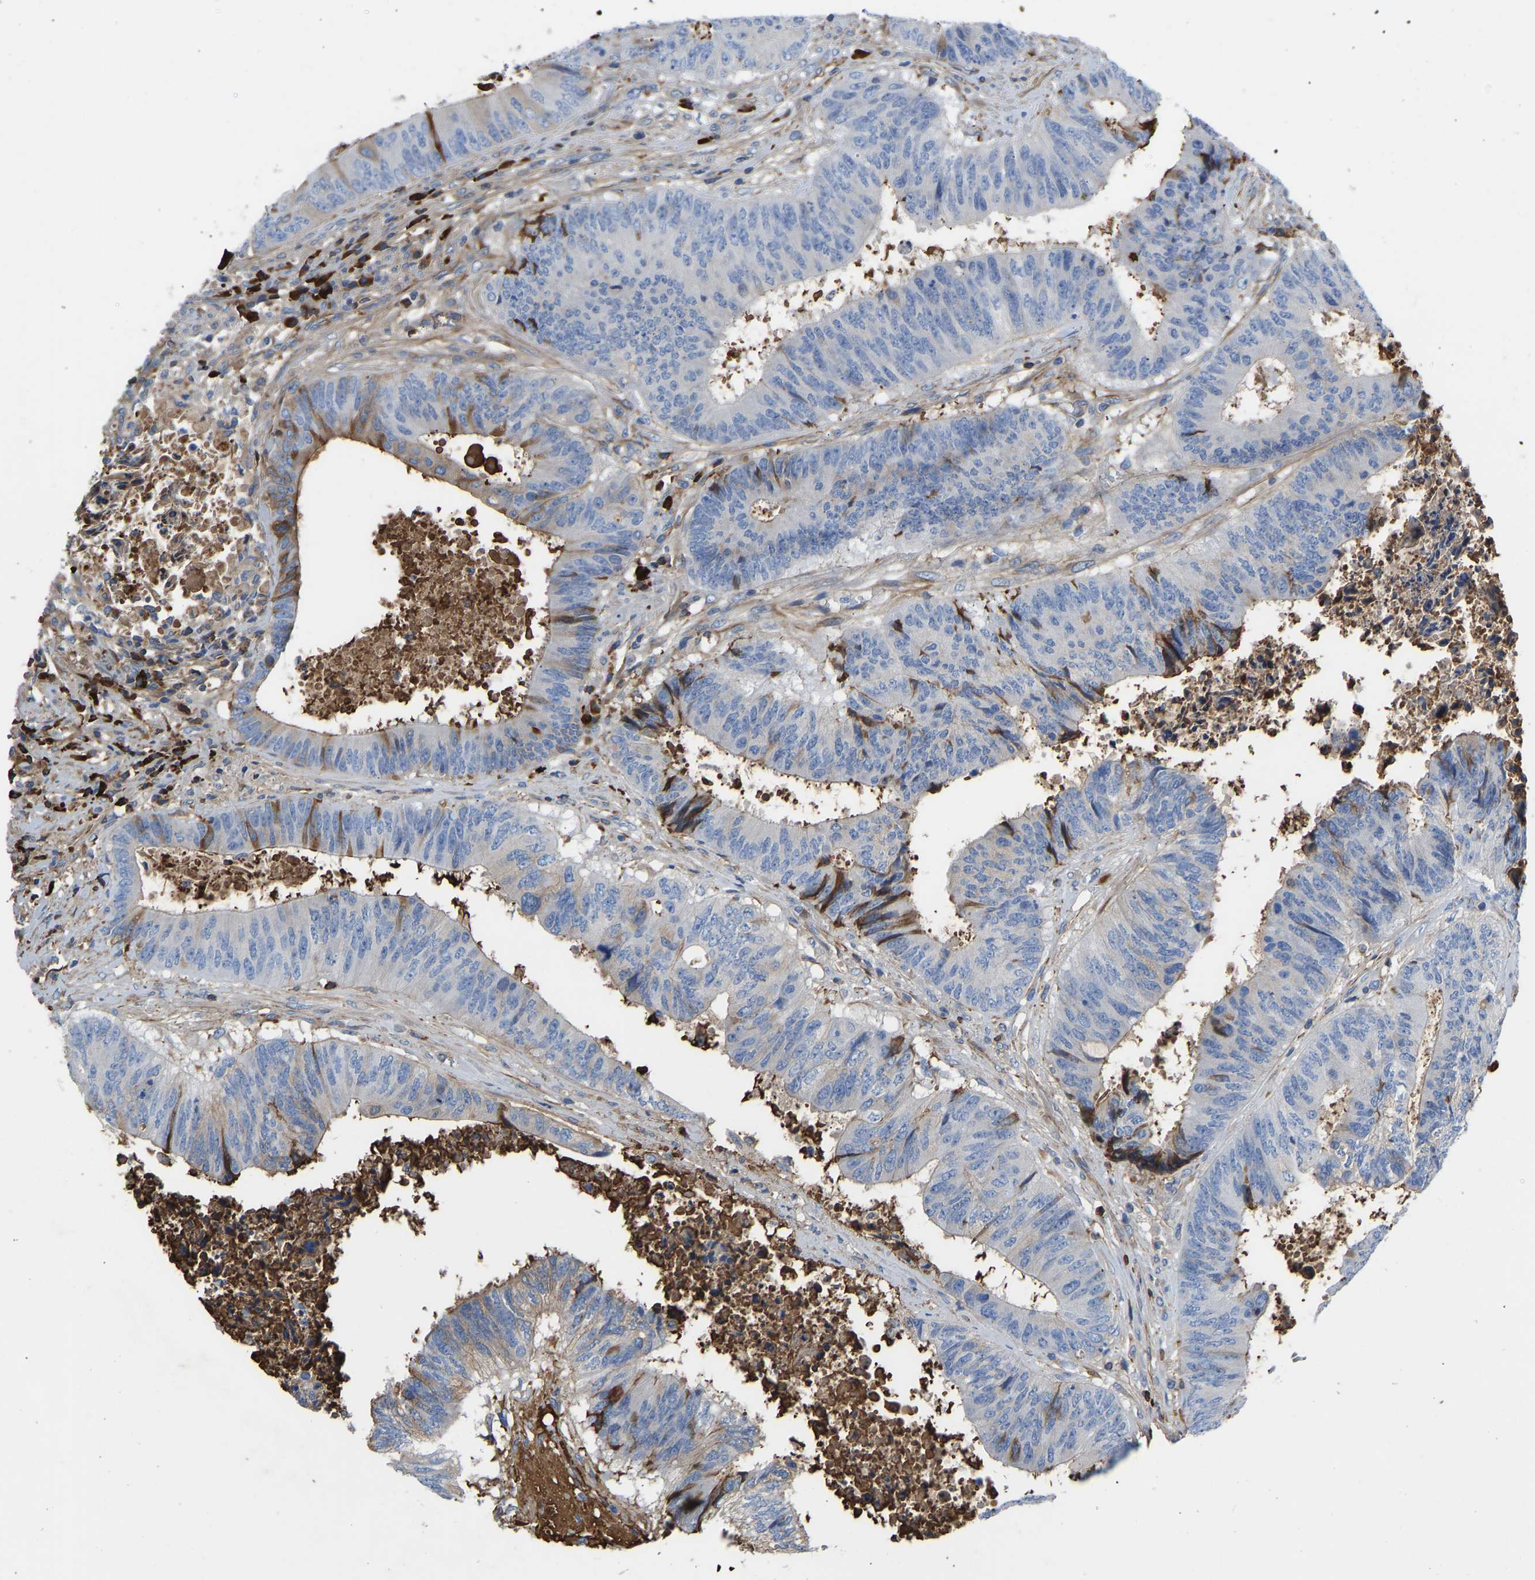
{"staining": {"intensity": "negative", "quantity": "none", "location": "none"}, "tissue": "colorectal cancer", "cell_type": "Tumor cells", "image_type": "cancer", "snomed": [{"axis": "morphology", "description": "Adenocarcinoma, NOS"}, {"axis": "topography", "description": "Rectum"}], "caption": "IHC of colorectal adenocarcinoma reveals no expression in tumor cells.", "gene": "HSPG2", "patient": {"sex": "male", "age": 72}}